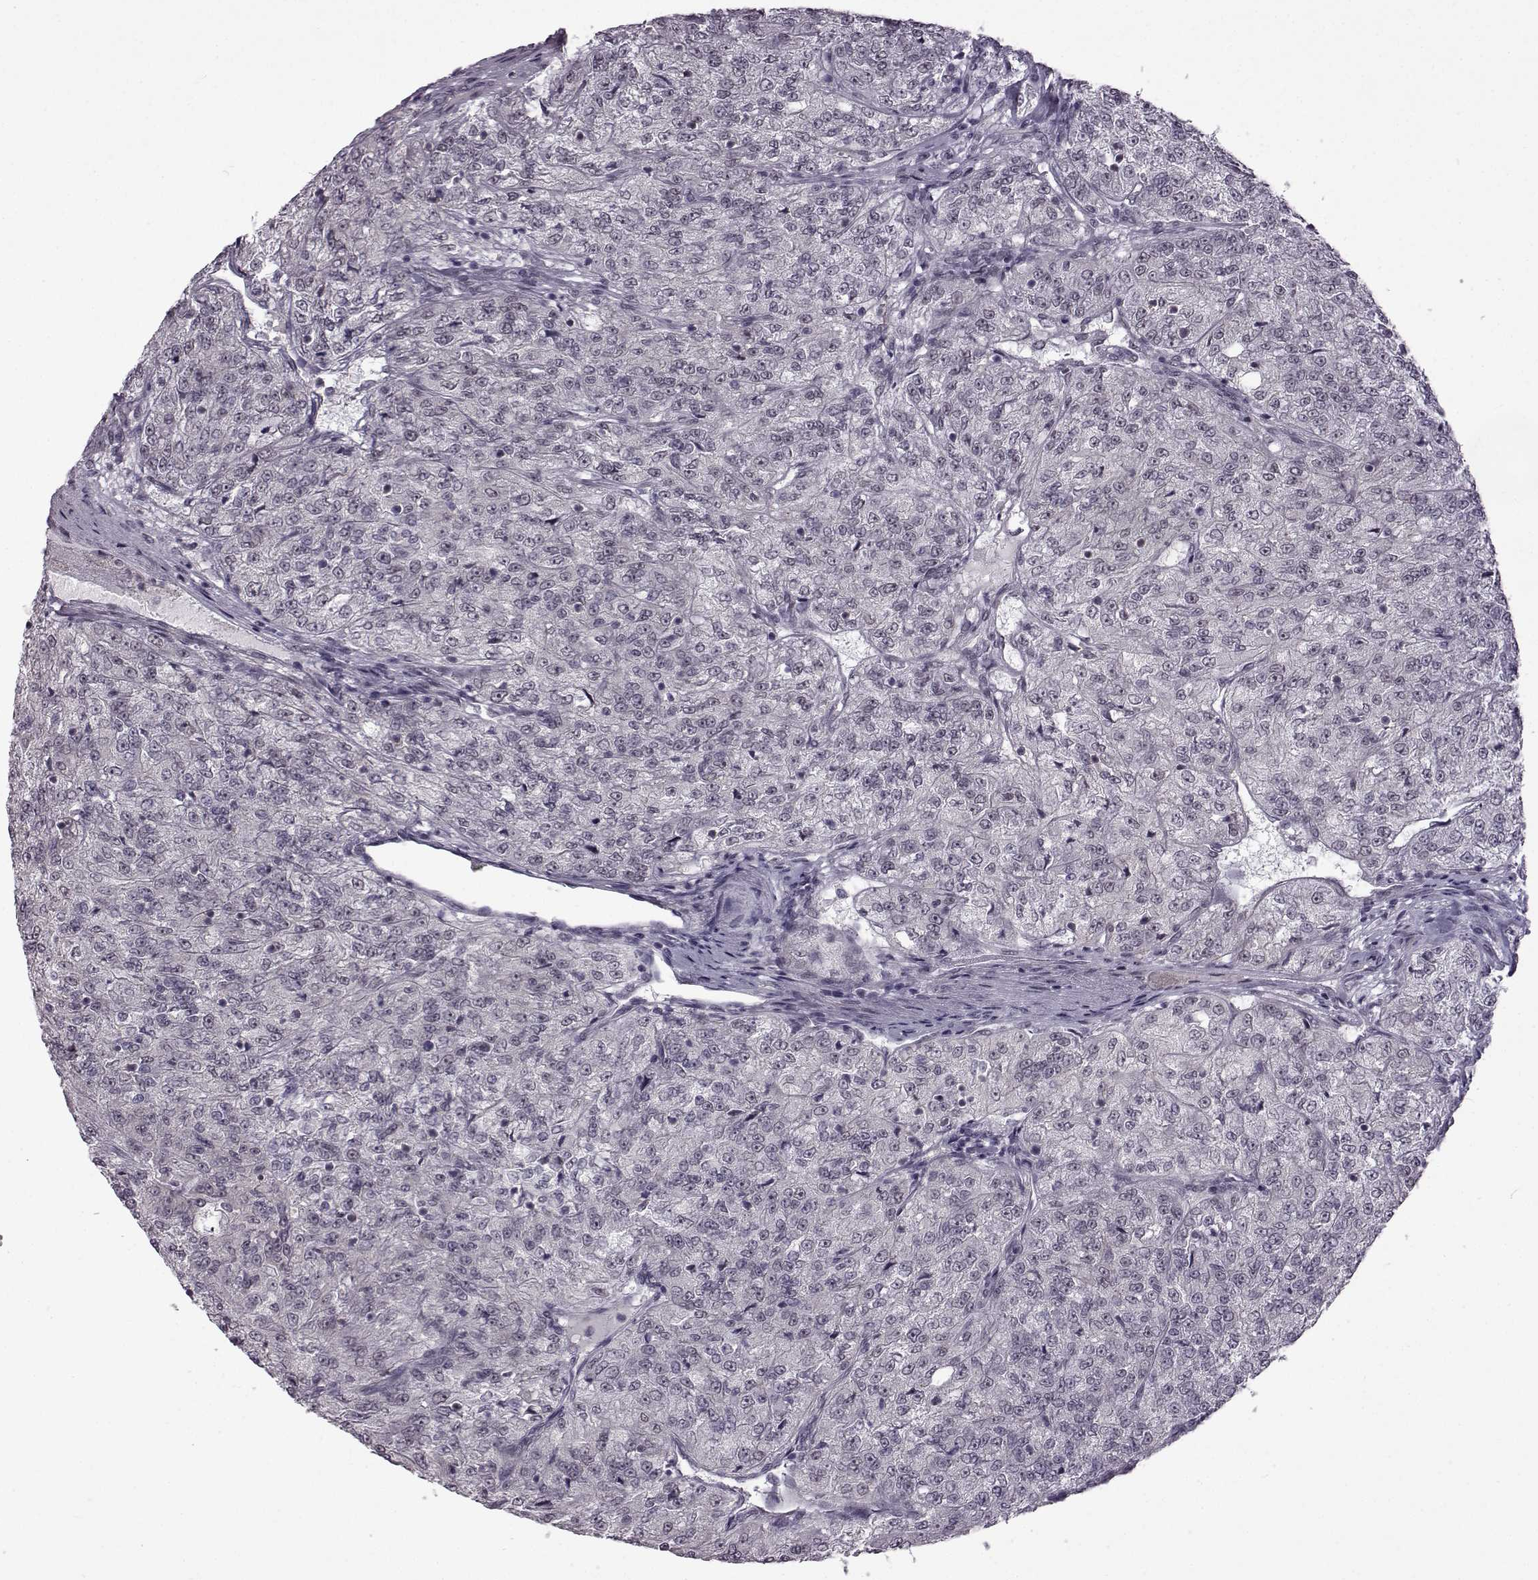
{"staining": {"intensity": "negative", "quantity": "none", "location": "none"}, "tissue": "renal cancer", "cell_type": "Tumor cells", "image_type": "cancer", "snomed": [{"axis": "morphology", "description": "Adenocarcinoma, NOS"}, {"axis": "topography", "description": "Kidney"}], "caption": "IHC image of human renal cancer (adenocarcinoma) stained for a protein (brown), which exhibits no expression in tumor cells.", "gene": "SYNPO2", "patient": {"sex": "female", "age": 63}}